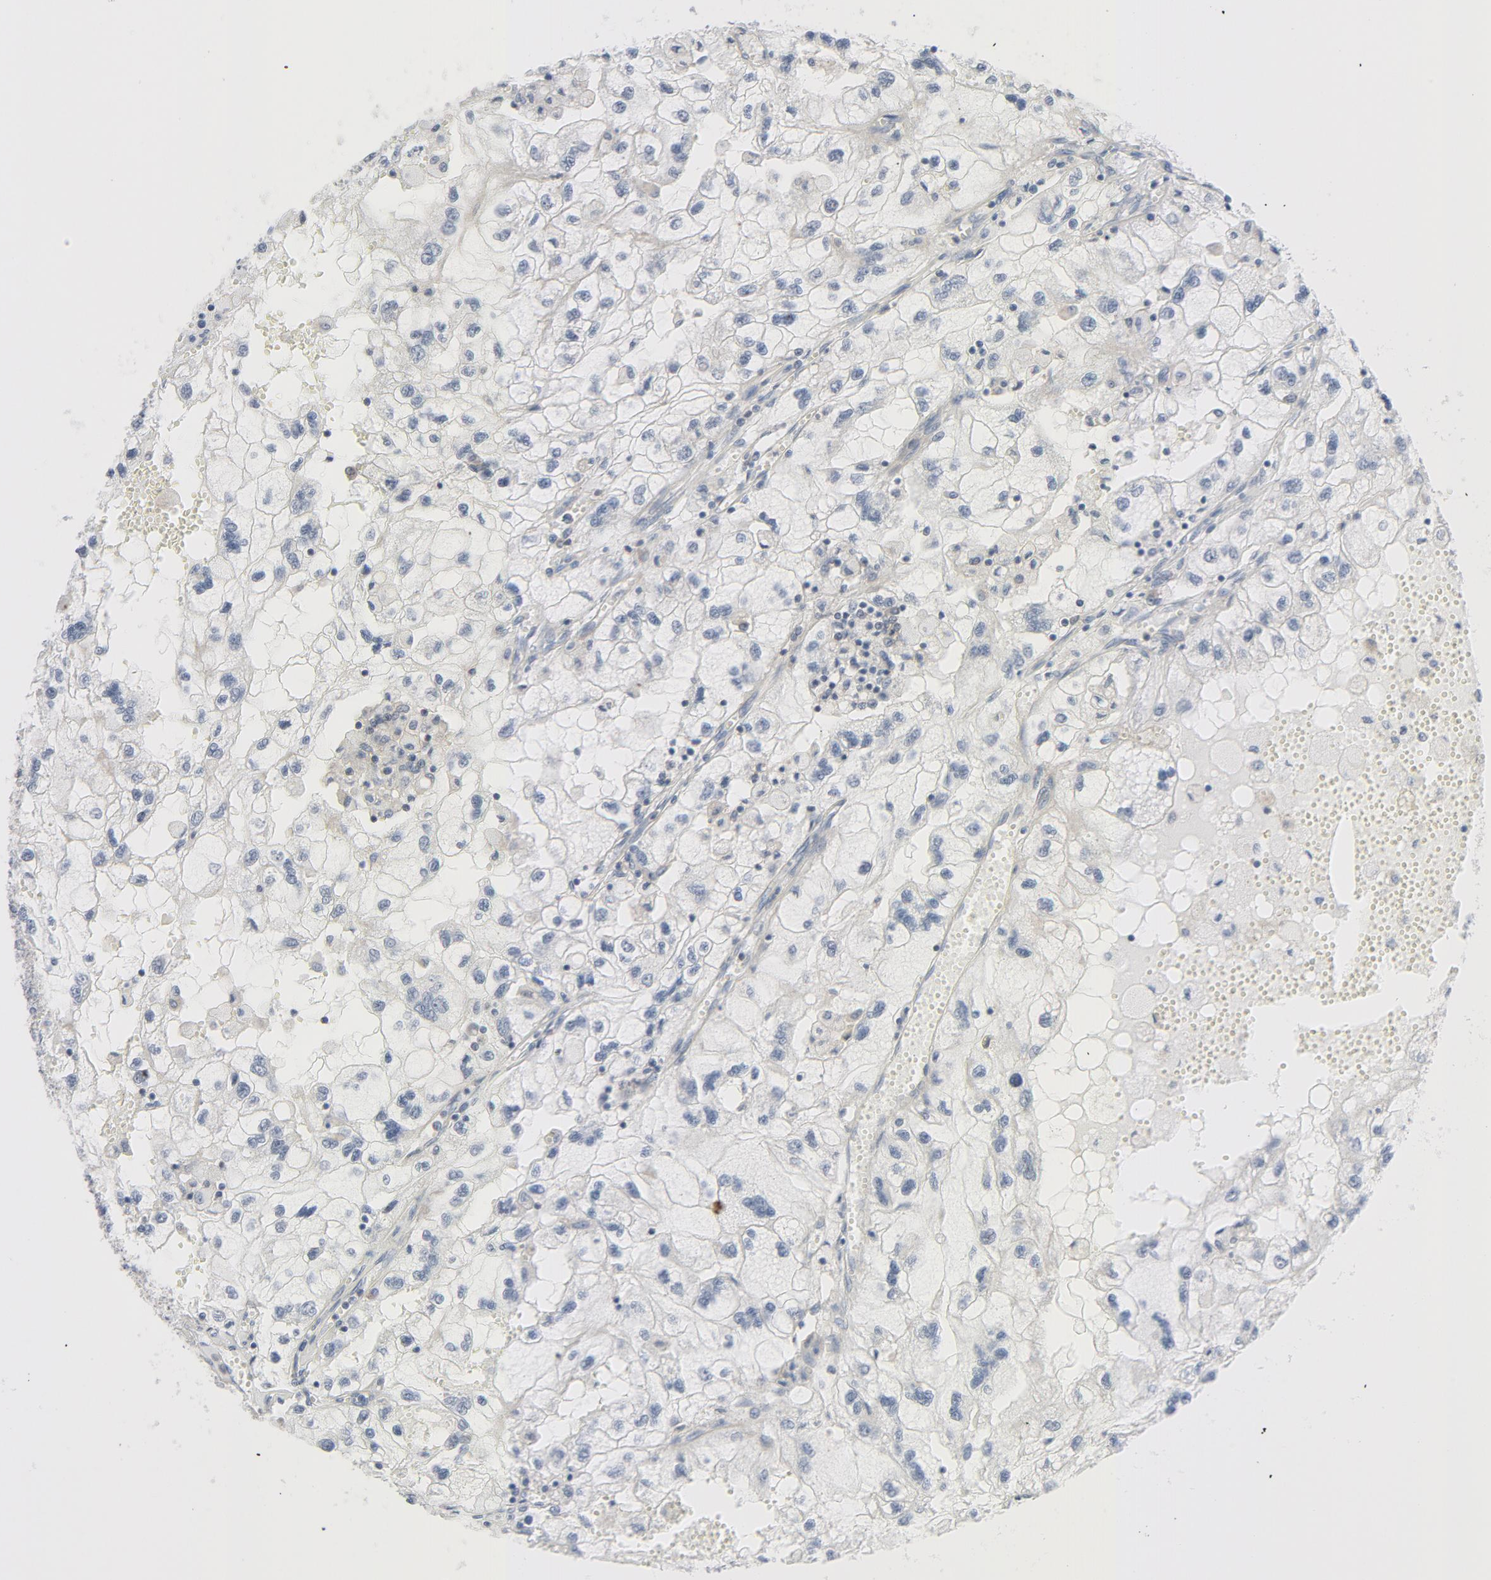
{"staining": {"intensity": "negative", "quantity": "none", "location": "none"}, "tissue": "renal cancer", "cell_type": "Tumor cells", "image_type": "cancer", "snomed": [{"axis": "morphology", "description": "Normal tissue, NOS"}, {"axis": "morphology", "description": "Adenocarcinoma, NOS"}, {"axis": "topography", "description": "Kidney"}], "caption": "The image shows no staining of tumor cells in renal cancer (adenocarcinoma).", "gene": "TSG101", "patient": {"sex": "male", "age": 71}}